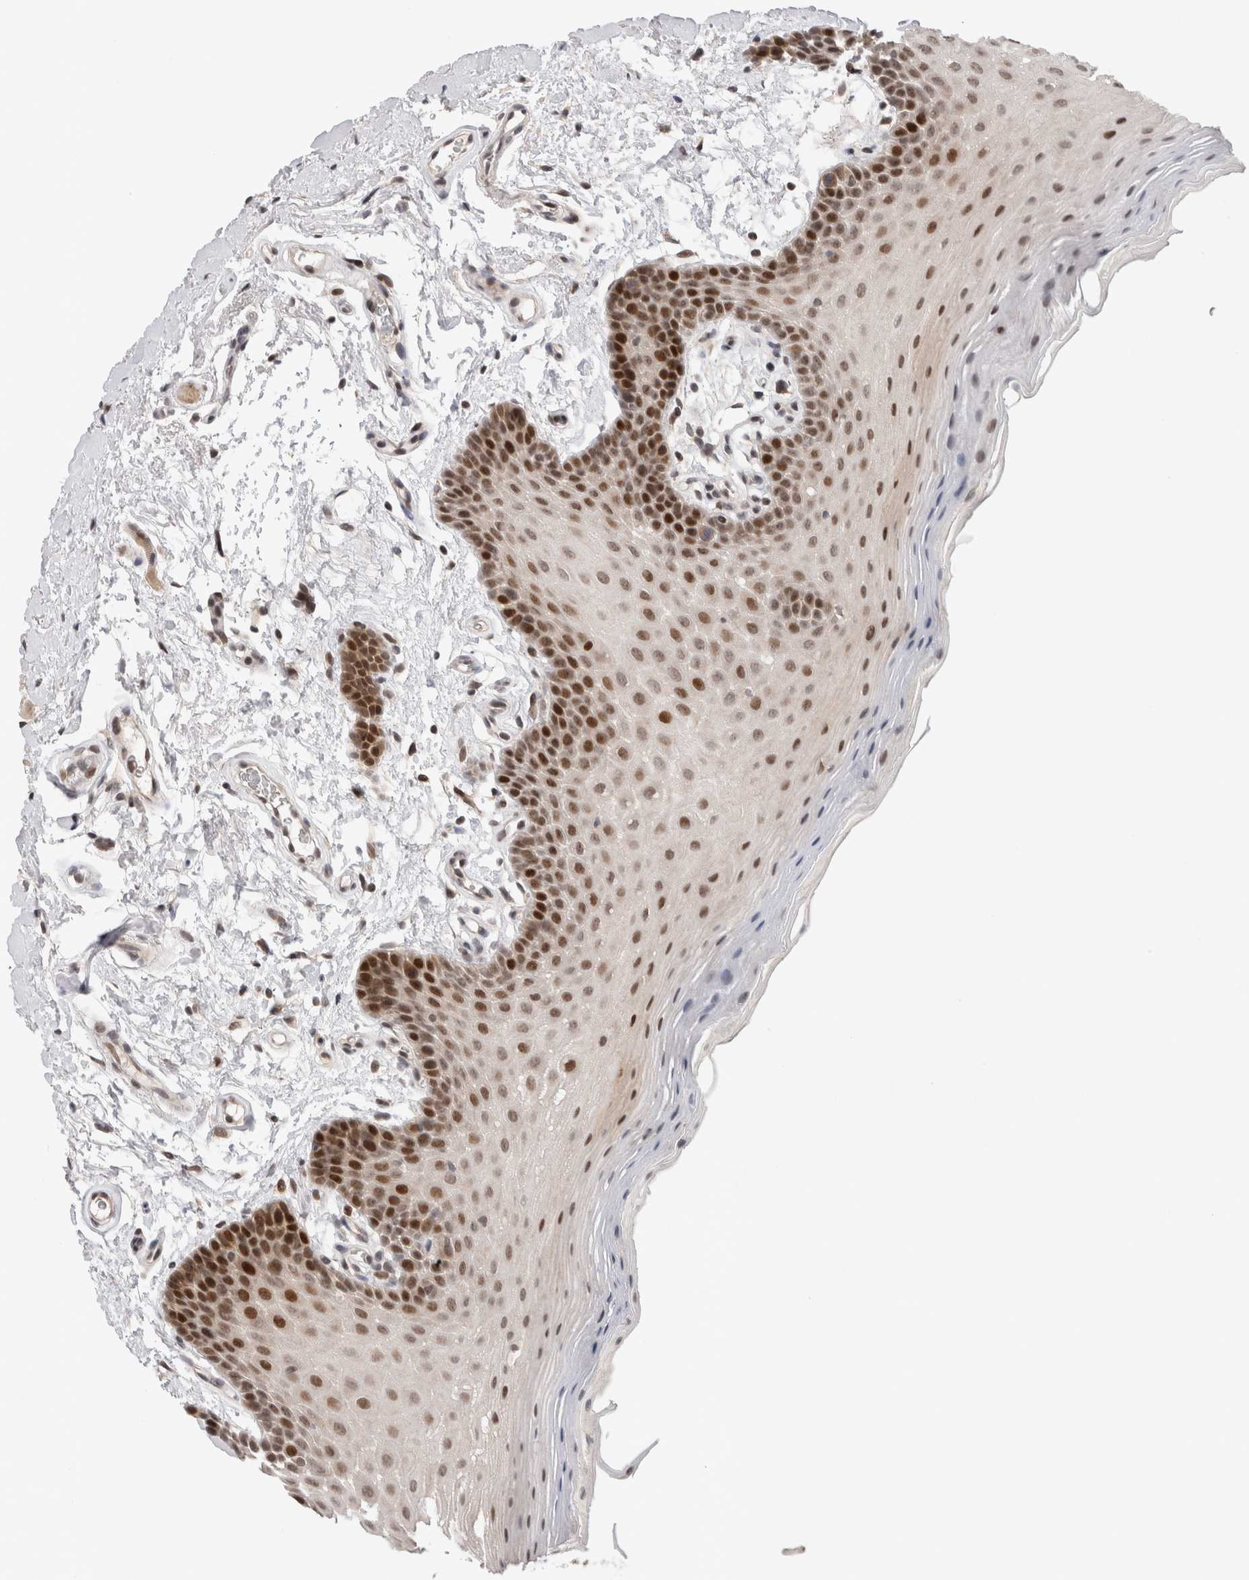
{"staining": {"intensity": "strong", "quantity": ">75%", "location": "nuclear"}, "tissue": "oral mucosa", "cell_type": "Squamous epithelial cells", "image_type": "normal", "snomed": [{"axis": "morphology", "description": "Normal tissue, NOS"}, {"axis": "topography", "description": "Oral tissue"}], "caption": "Oral mucosa stained with a brown dye reveals strong nuclear positive staining in approximately >75% of squamous epithelial cells.", "gene": "ZNF521", "patient": {"sex": "male", "age": 62}}